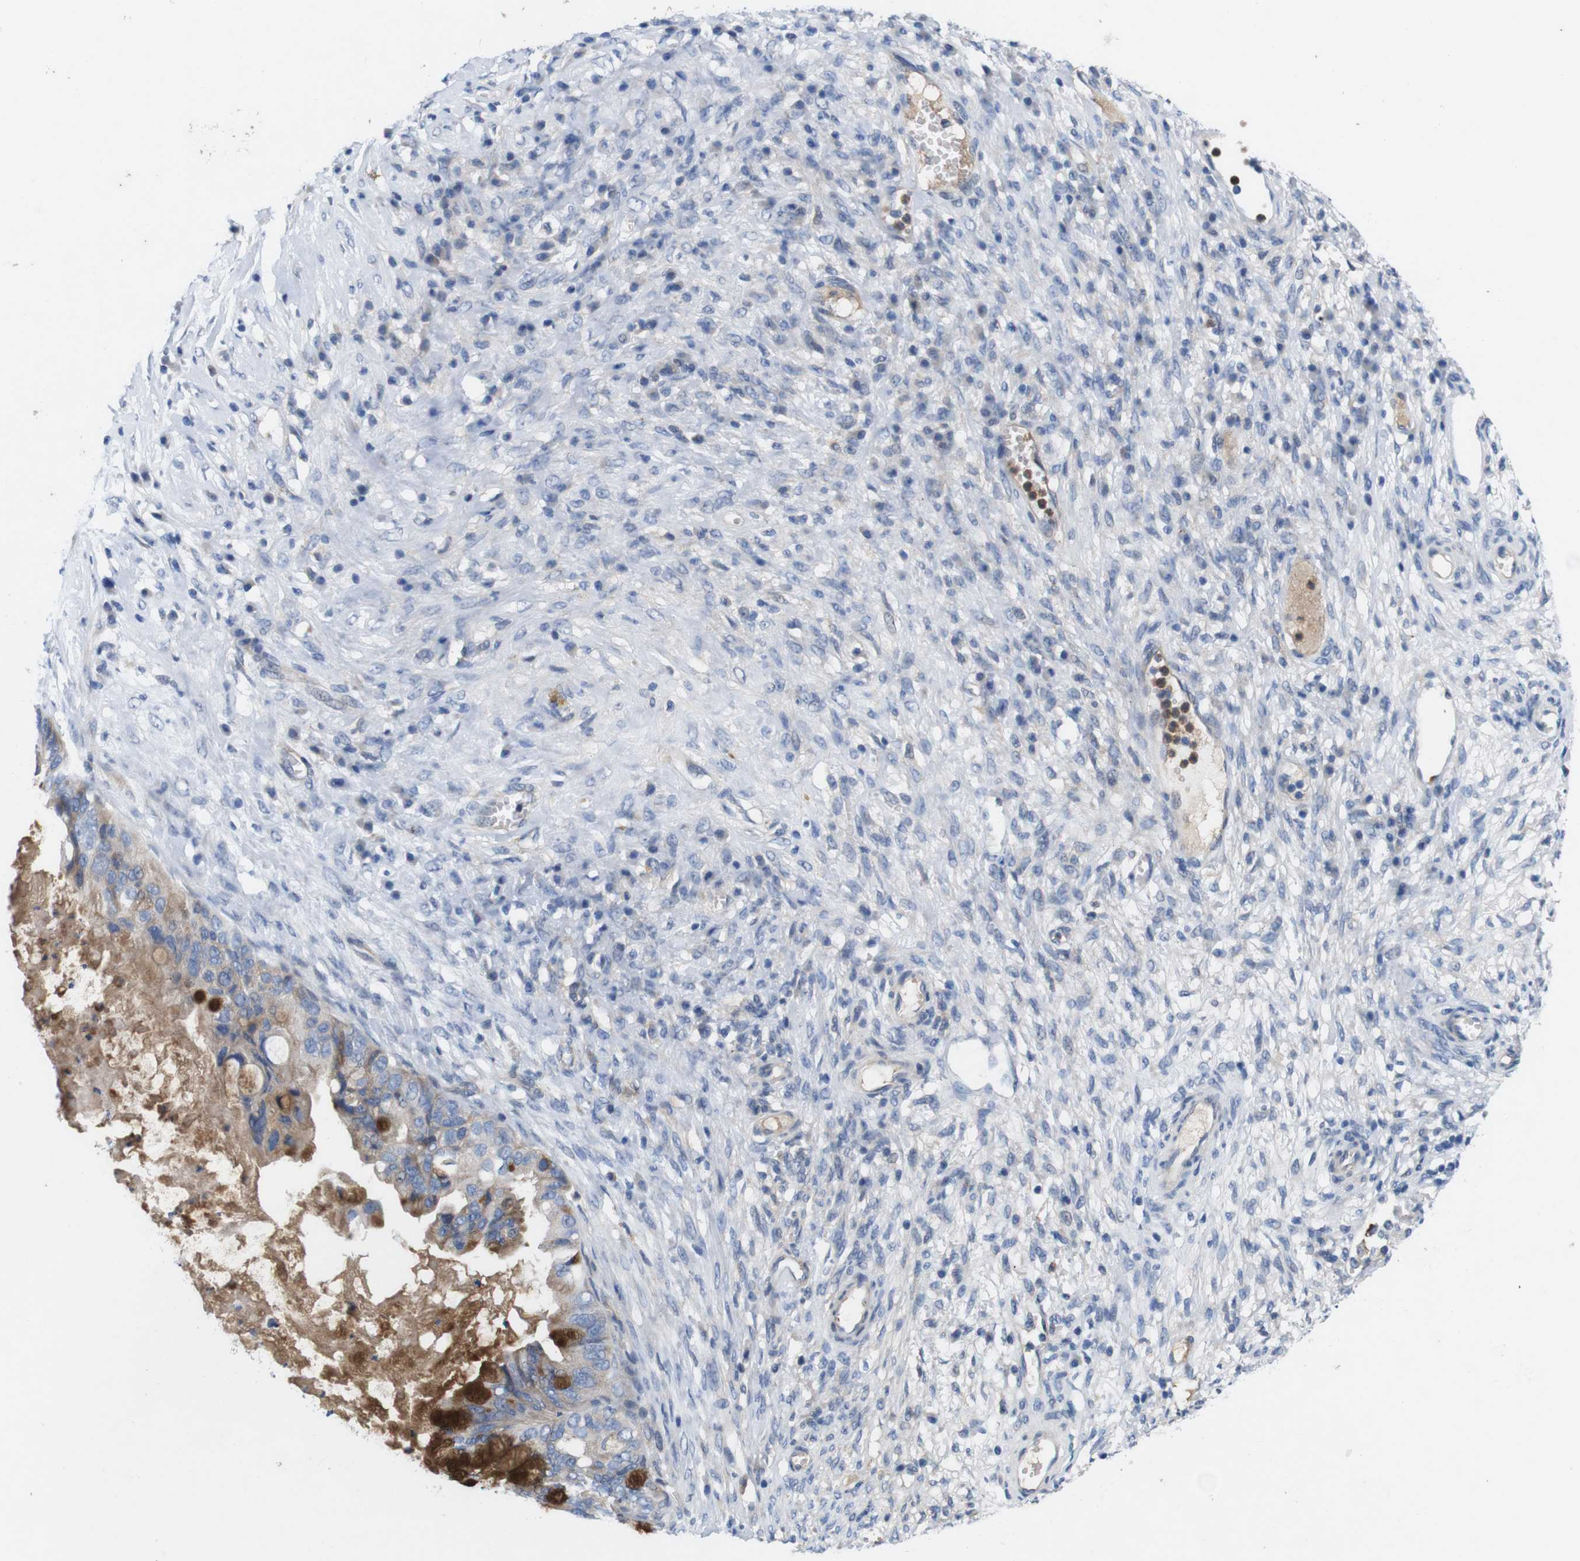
{"staining": {"intensity": "strong", "quantity": "25%-75%", "location": "cytoplasmic/membranous"}, "tissue": "ovarian cancer", "cell_type": "Tumor cells", "image_type": "cancer", "snomed": [{"axis": "morphology", "description": "Cystadenocarcinoma, mucinous, NOS"}, {"axis": "topography", "description": "Ovary"}], "caption": "Strong cytoplasmic/membranous staining for a protein is appreciated in approximately 25%-75% of tumor cells of ovarian mucinous cystadenocarcinoma using immunohistochemistry (IHC).", "gene": "C1RL", "patient": {"sex": "female", "age": 80}}